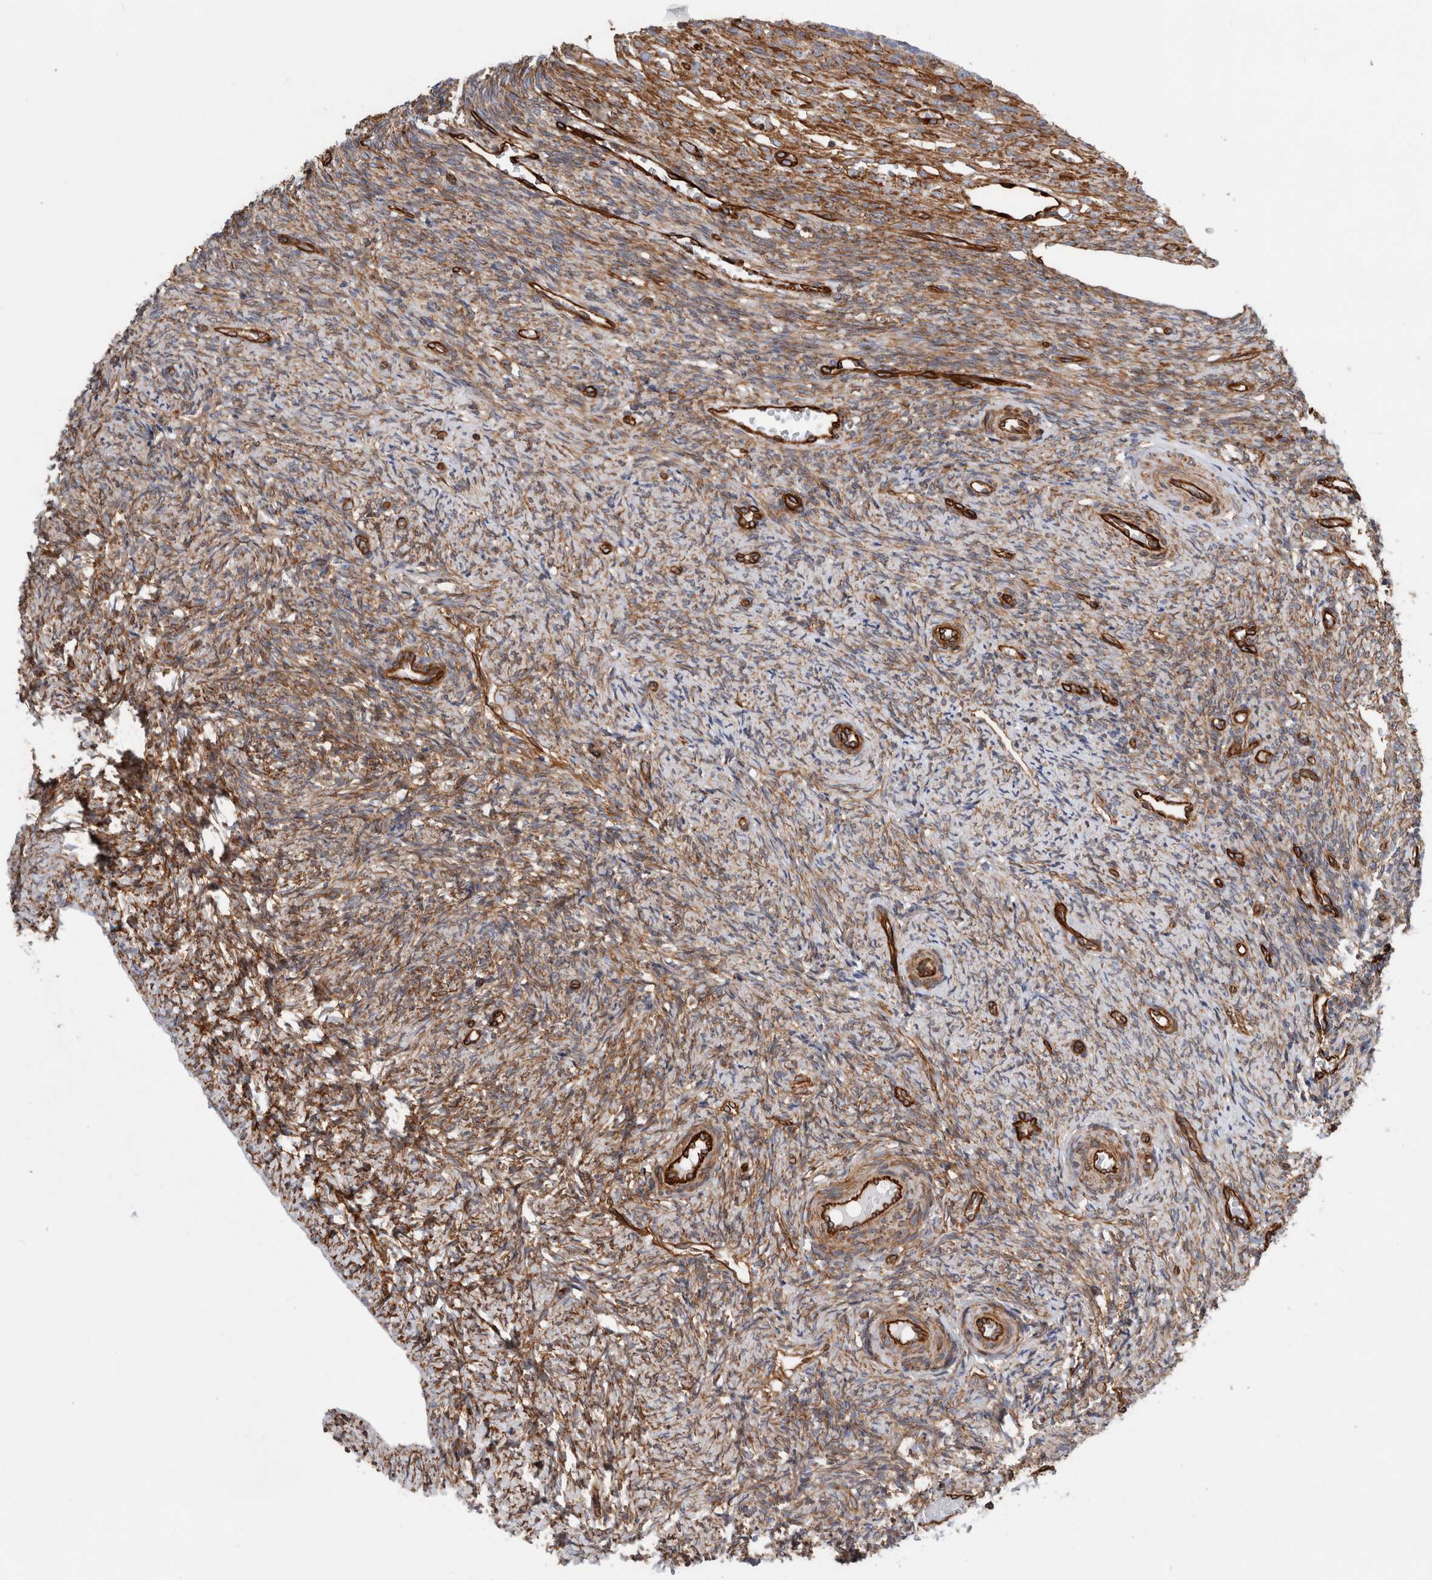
{"staining": {"intensity": "strong", "quantity": "<25%", "location": "cytoplasmic/membranous"}, "tissue": "ovary", "cell_type": "Follicle cells", "image_type": "normal", "snomed": [{"axis": "morphology", "description": "Normal tissue, NOS"}, {"axis": "topography", "description": "Ovary"}], "caption": "DAB immunohistochemical staining of unremarkable human ovary displays strong cytoplasmic/membranous protein expression in about <25% of follicle cells.", "gene": "PLEC", "patient": {"sex": "female", "age": 41}}